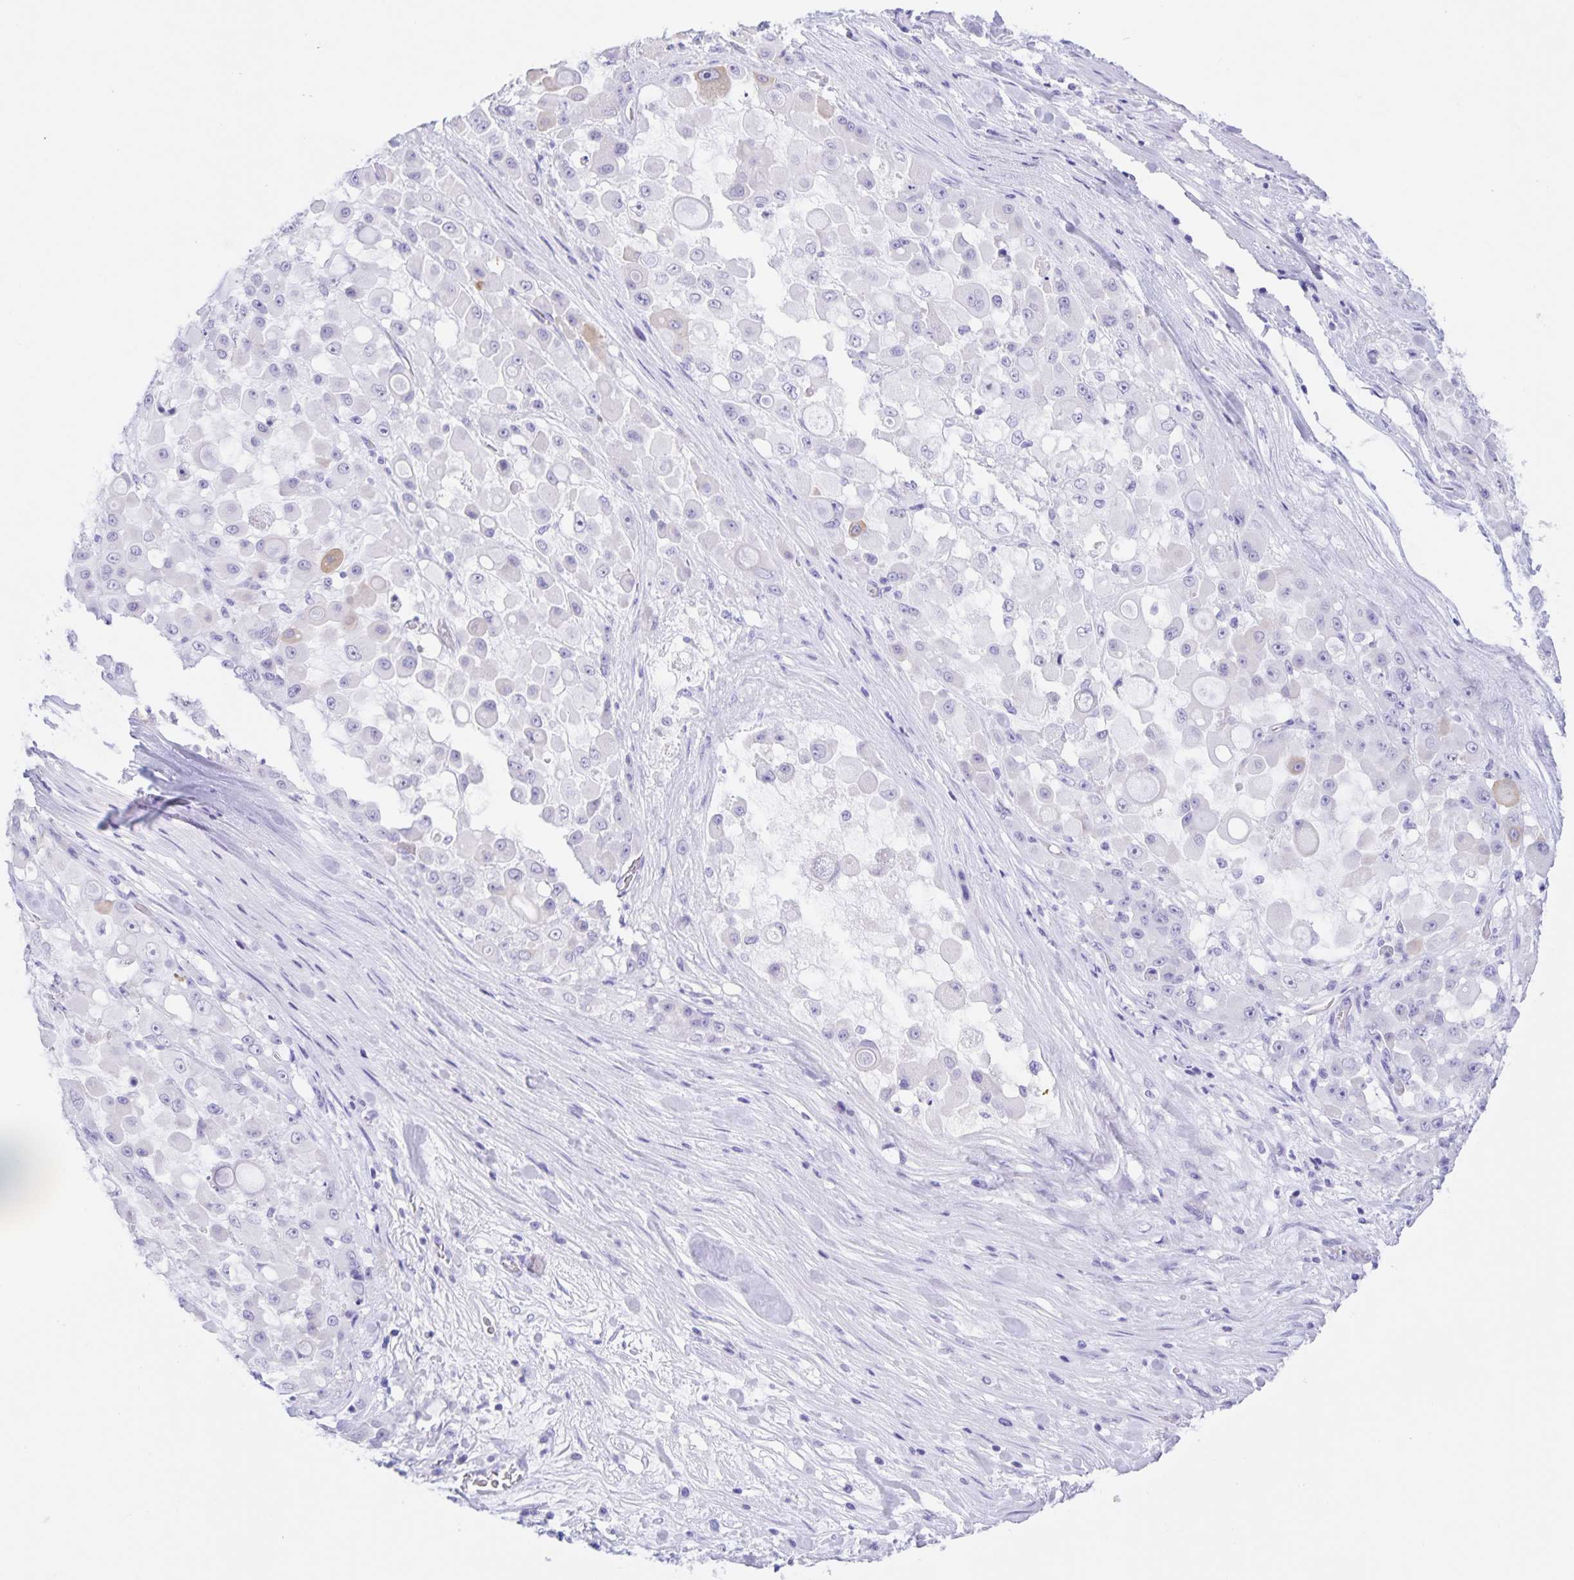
{"staining": {"intensity": "negative", "quantity": "none", "location": "none"}, "tissue": "stomach cancer", "cell_type": "Tumor cells", "image_type": "cancer", "snomed": [{"axis": "morphology", "description": "Adenocarcinoma, NOS"}, {"axis": "topography", "description": "Stomach"}], "caption": "Human stomach adenocarcinoma stained for a protein using immunohistochemistry reveals no expression in tumor cells.", "gene": "TGIF2LX", "patient": {"sex": "female", "age": 76}}